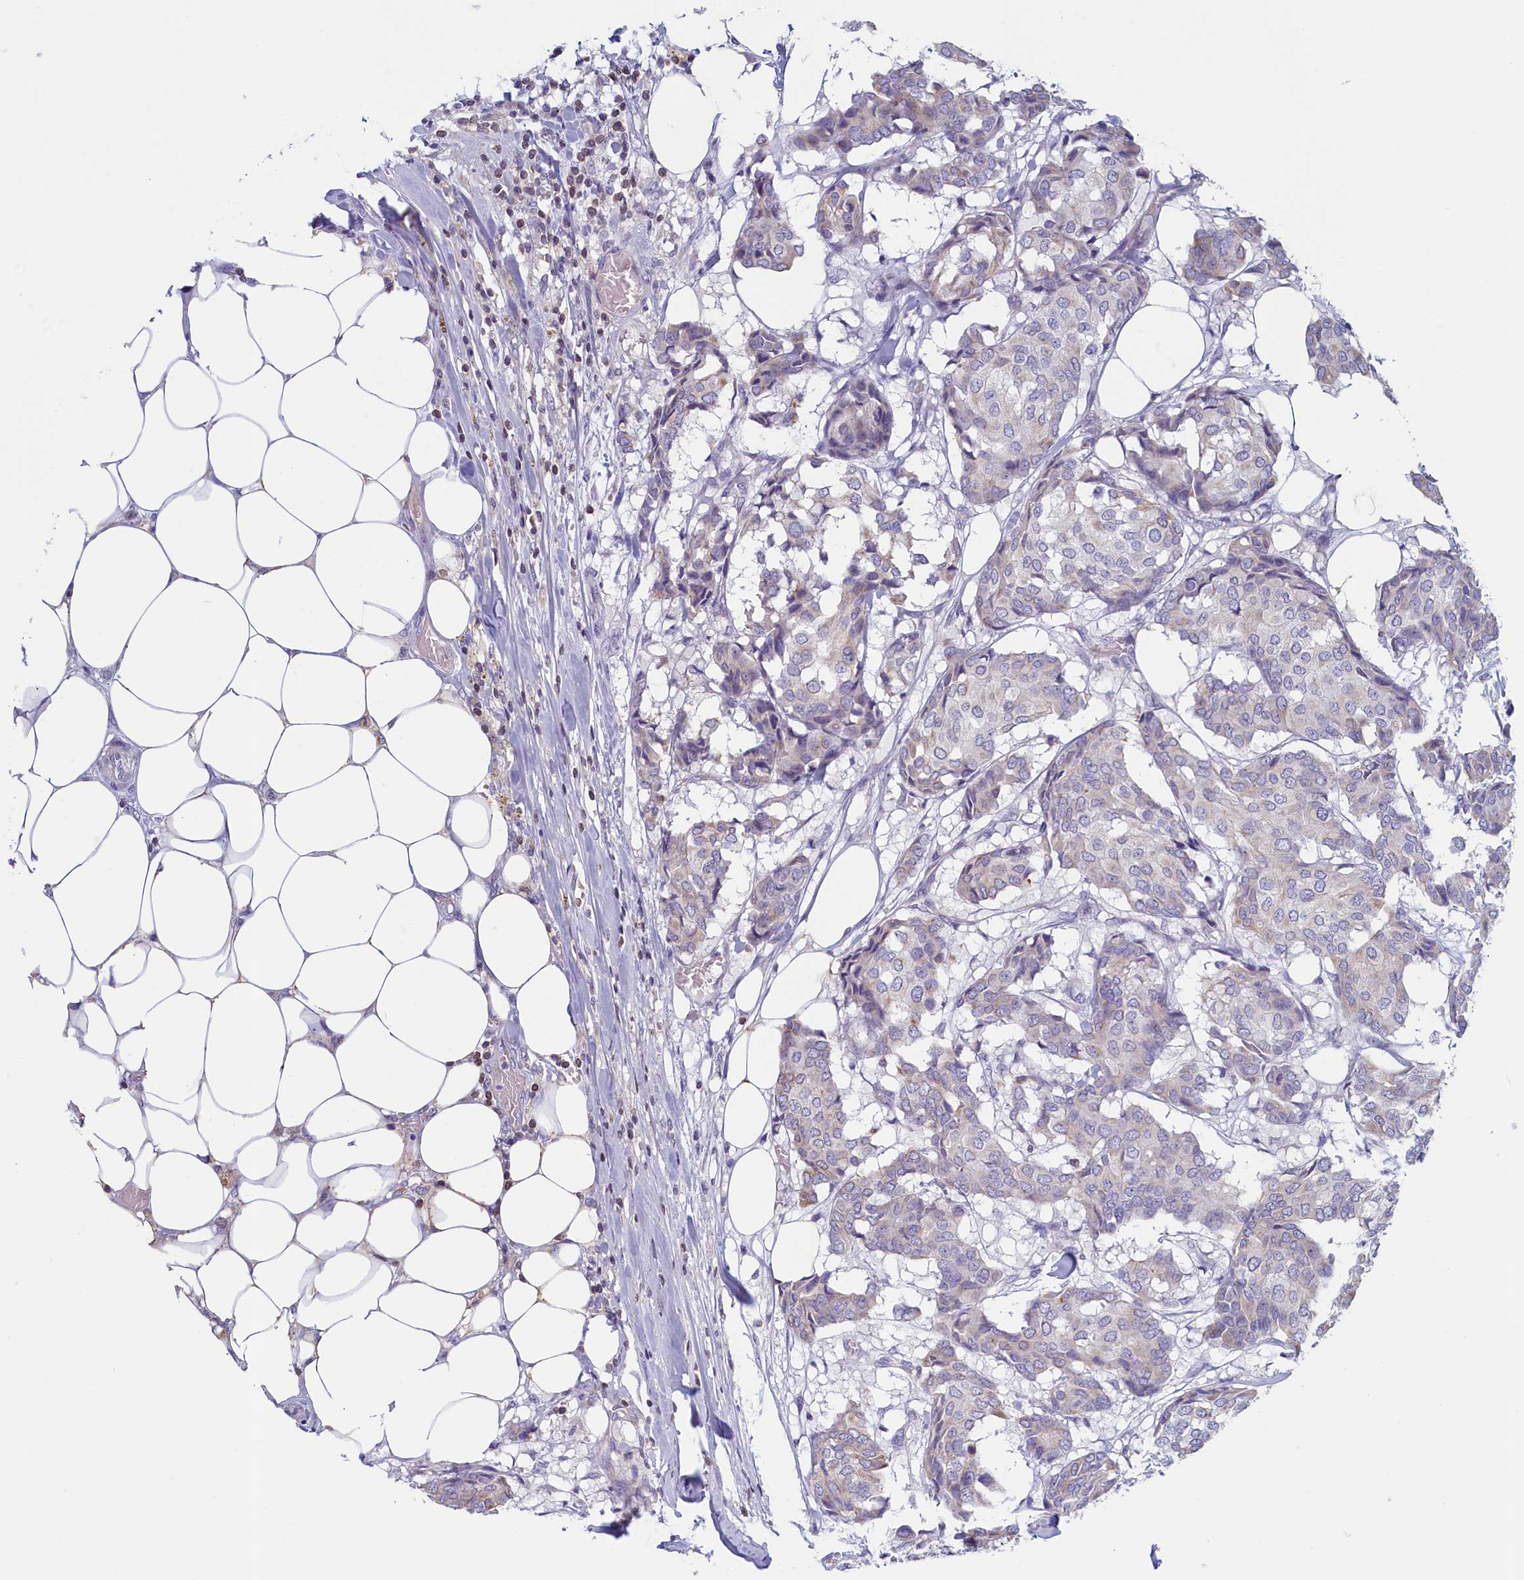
{"staining": {"intensity": "negative", "quantity": "none", "location": "none"}, "tissue": "breast cancer", "cell_type": "Tumor cells", "image_type": "cancer", "snomed": [{"axis": "morphology", "description": "Duct carcinoma"}, {"axis": "topography", "description": "Breast"}], "caption": "This photomicrograph is of breast cancer (invasive ductal carcinoma) stained with IHC to label a protein in brown with the nuclei are counter-stained blue. There is no staining in tumor cells. (DAB immunohistochemistry, high magnification).", "gene": "TRAF3IP3", "patient": {"sex": "female", "age": 75}}